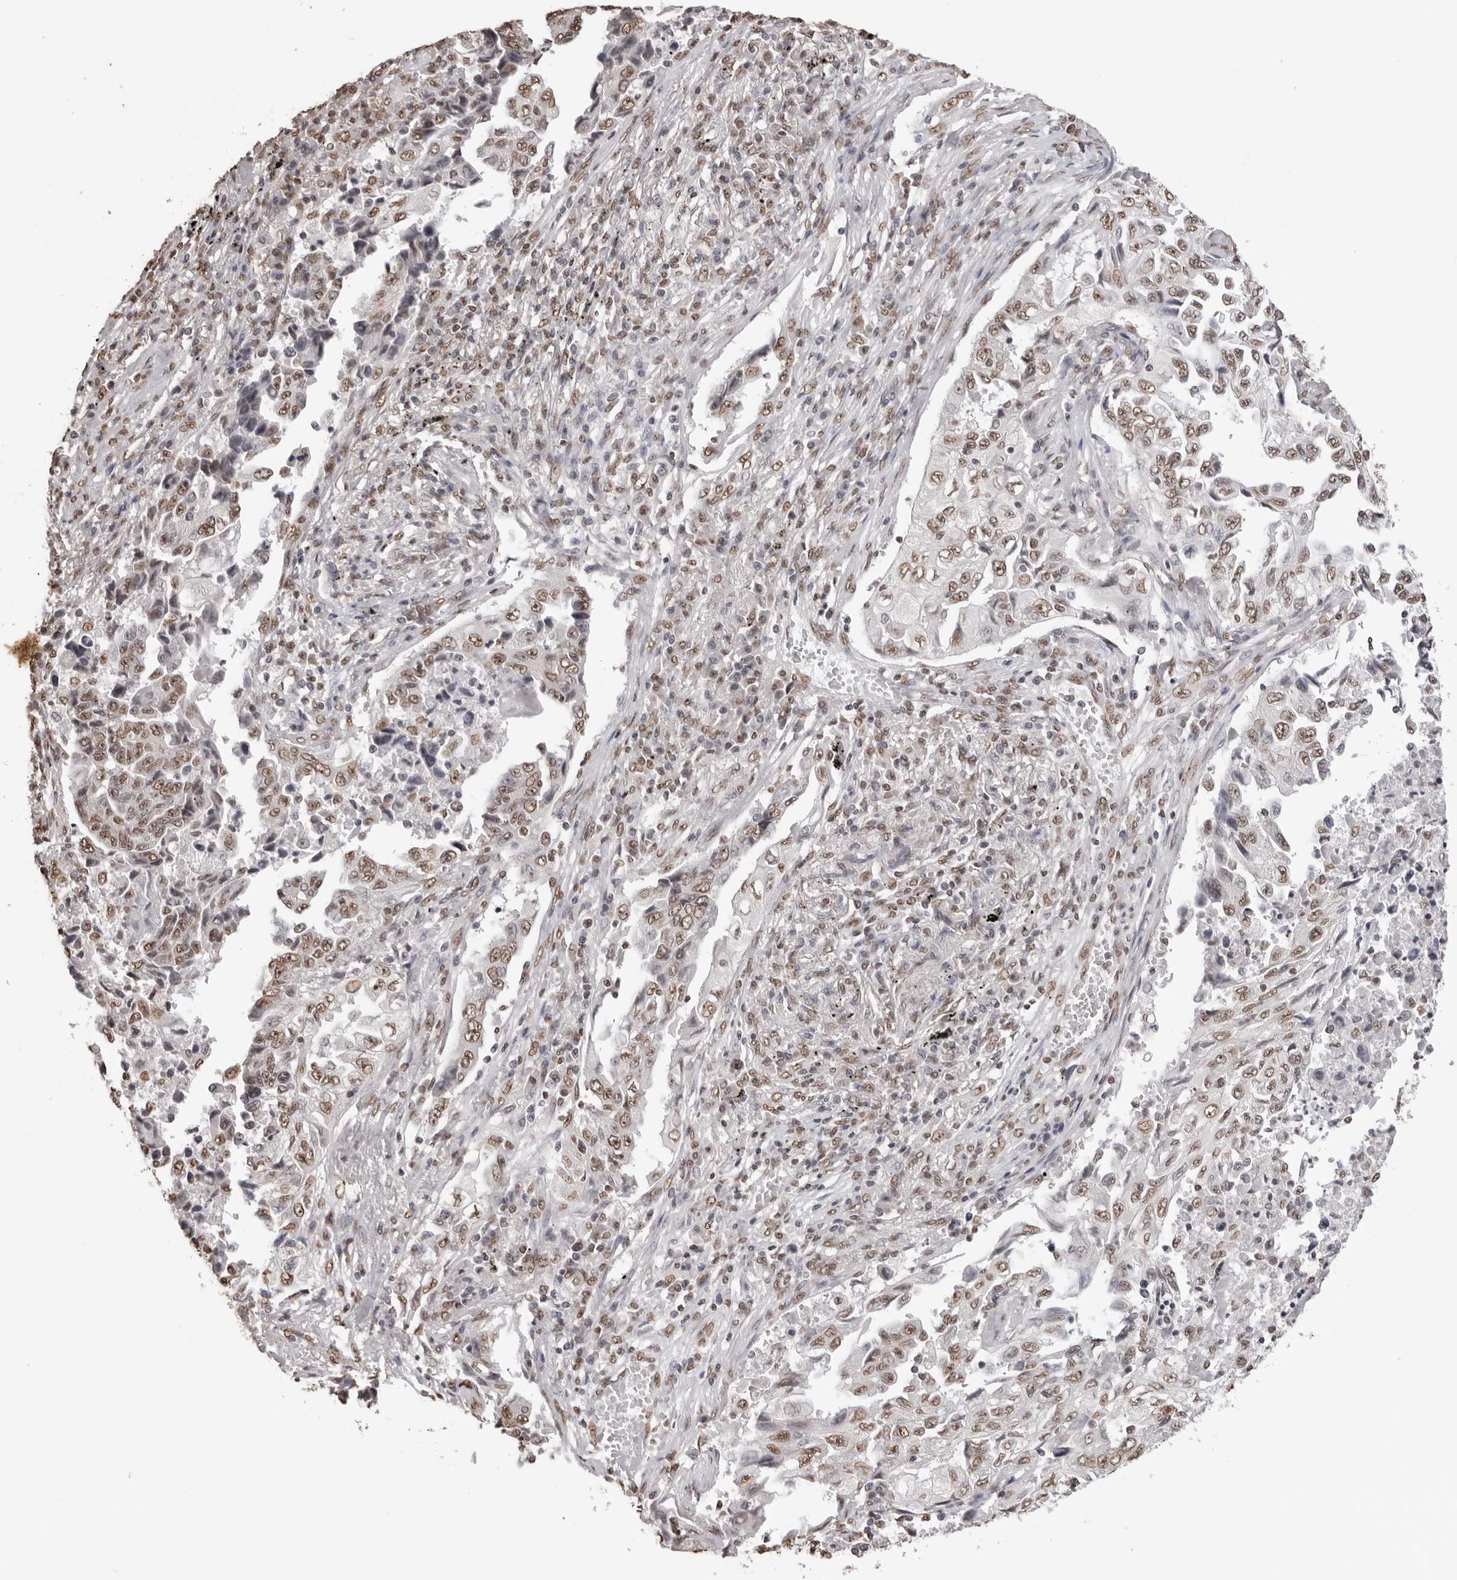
{"staining": {"intensity": "moderate", "quantity": ">75%", "location": "nuclear"}, "tissue": "lung cancer", "cell_type": "Tumor cells", "image_type": "cancer", "snomed": [{"axis": "morphology", "description": "Adenocarcinoma, NOS"}, {"axis": "topography", "description": "Lung"}], "caption": "A brown stain labels moderate nuclear positivity of a protein in lung cancer (adenocarcinoma) tumor cells.", "gene": "OLIG3", "patient": {"sex": "female", "age": 51}}